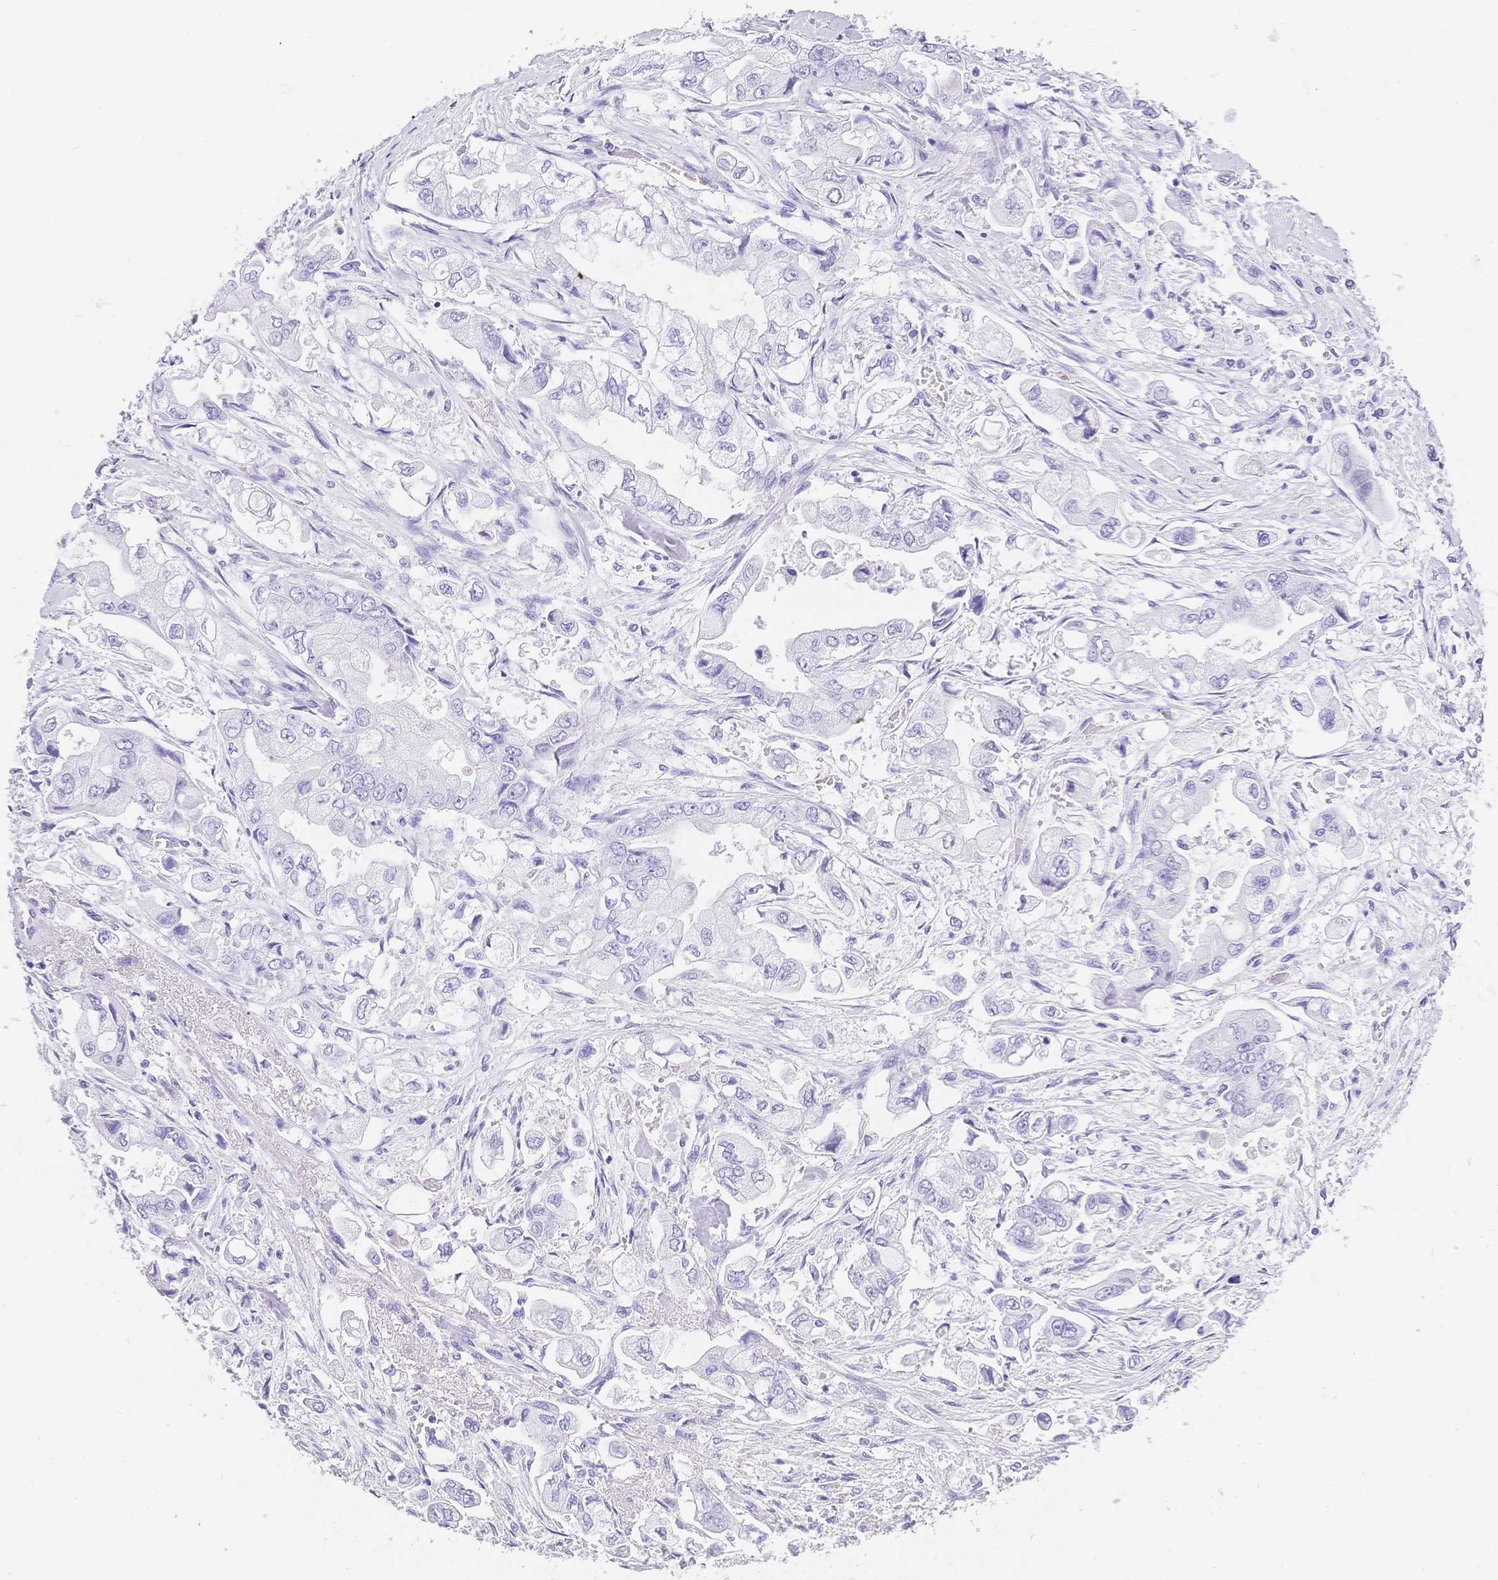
{"staining": {"intensity": "negative", "quantity": "none", "location": "none"}, "tissue": "stomach cancer", "cell_type": "Tumor cells", "image_type": "cancer", "snomed": [{"axis": "morphology", "description": "Adenocarcinoma, NOS"}, {"axis": "topography", "description": "Stomach"}], "caption": "Stomach adenocarcinoma was stained to show a protein in brown. There is no significant positivity in tumor cells. The staining is performed using DAB (3,3'-diaminobenzidine) brown chromogen with nuclei counter-stained in using hematoxylin.", "gene": "MUC21", "patient": {"sex": "male", "age": 62}}